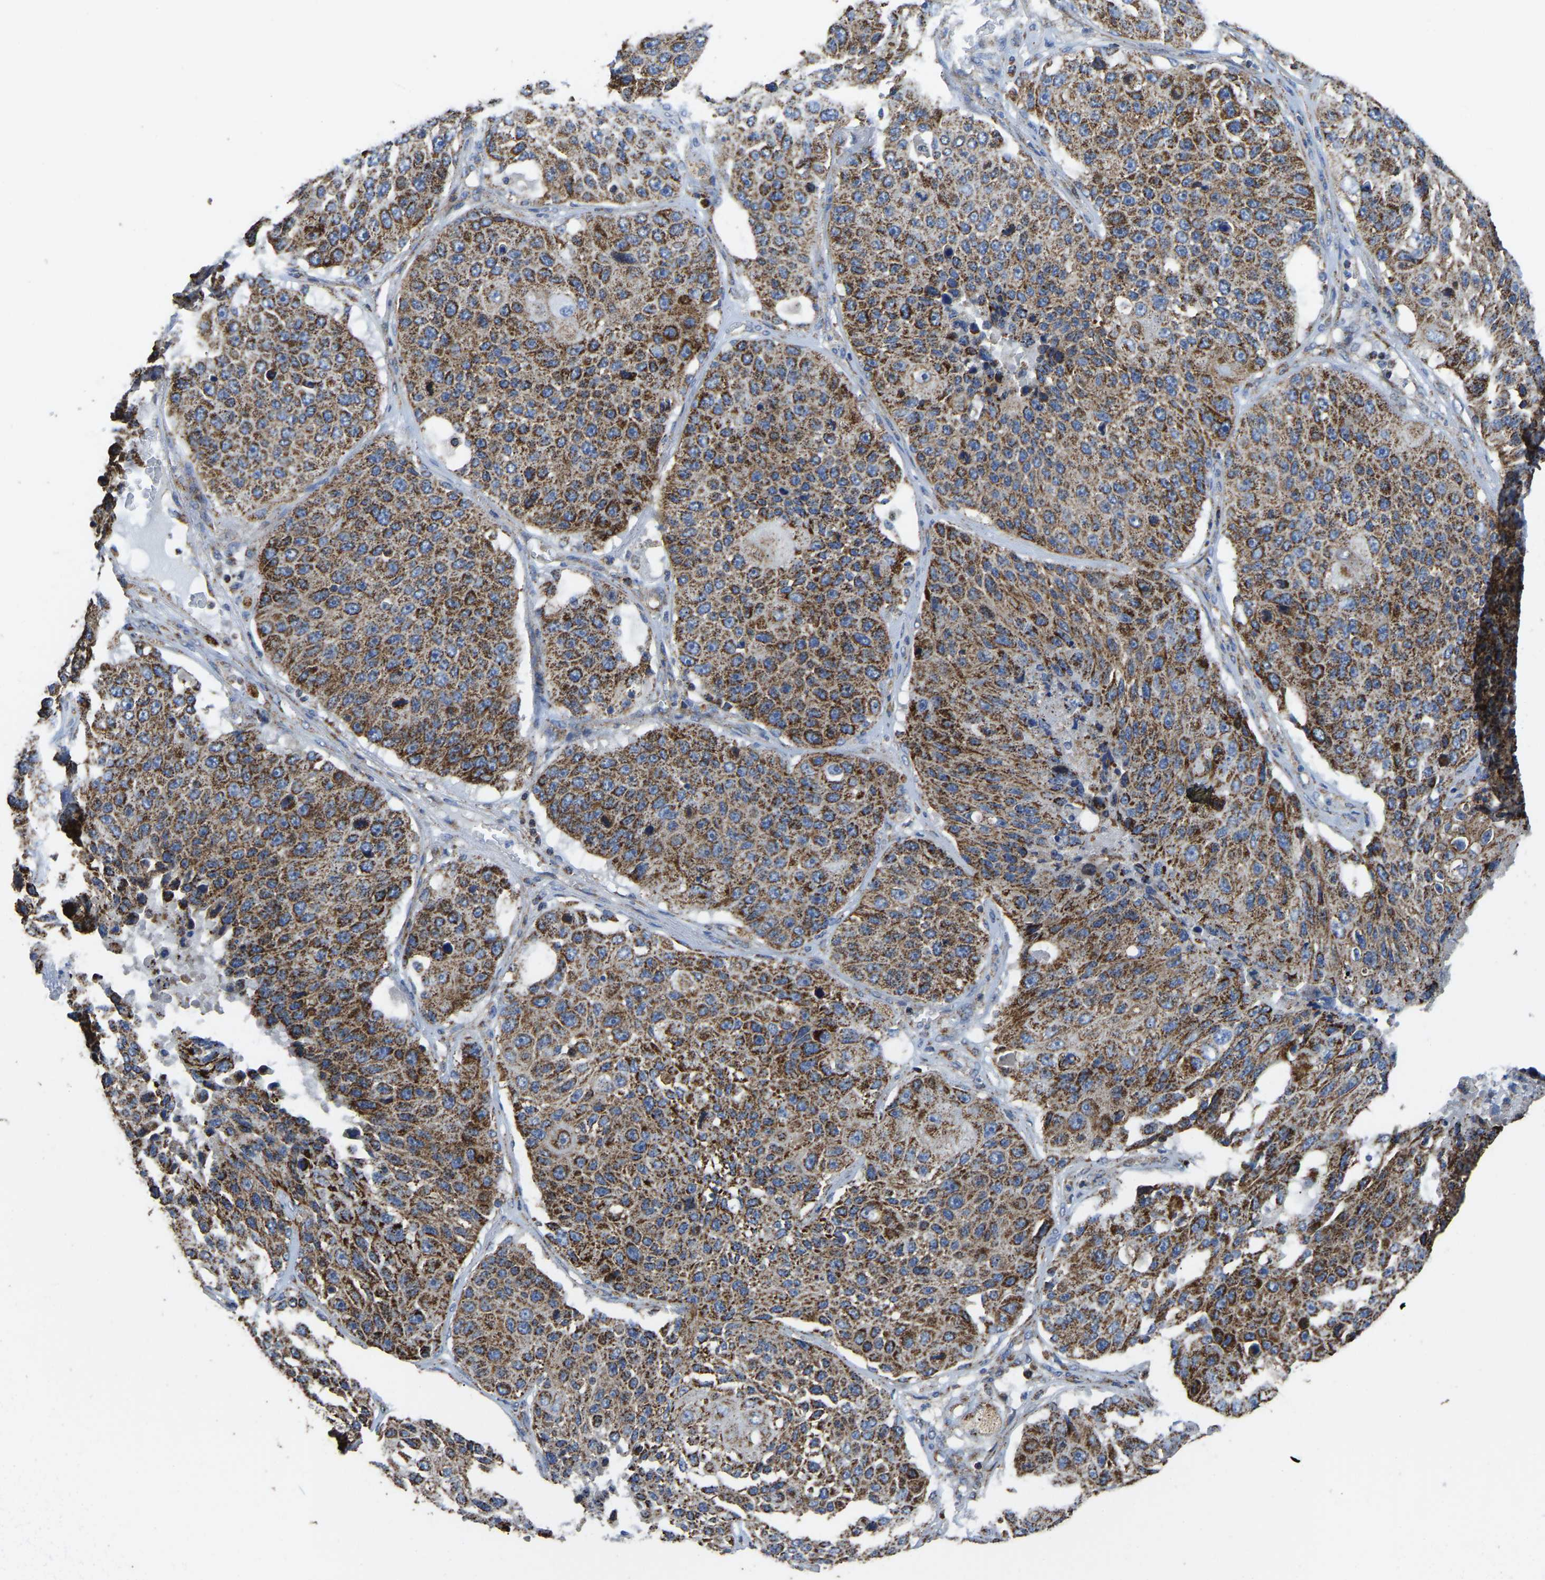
{"staining": {"intensity": "strong", "quantity": ">75%", "location": "cytoplasmic/membranous"}, "tissue": "lung cancer", "cell_type": "Tumor cells", "image_type": "cancer", "snomed": [{"axis": "morphology", "description": "Squamous cell carcinoma, NOS"}, {"axis": "topography", "description": "Lung"}], "caption": "Brown immunohistochemical staining in human lung cancer reveals strong cytoplasmic/membranous expression in approximately >75% of tumor cells. Nuclei are stained in blue.", "gene": "ETFA", "patient": {"sex": "male", "age": 61}}